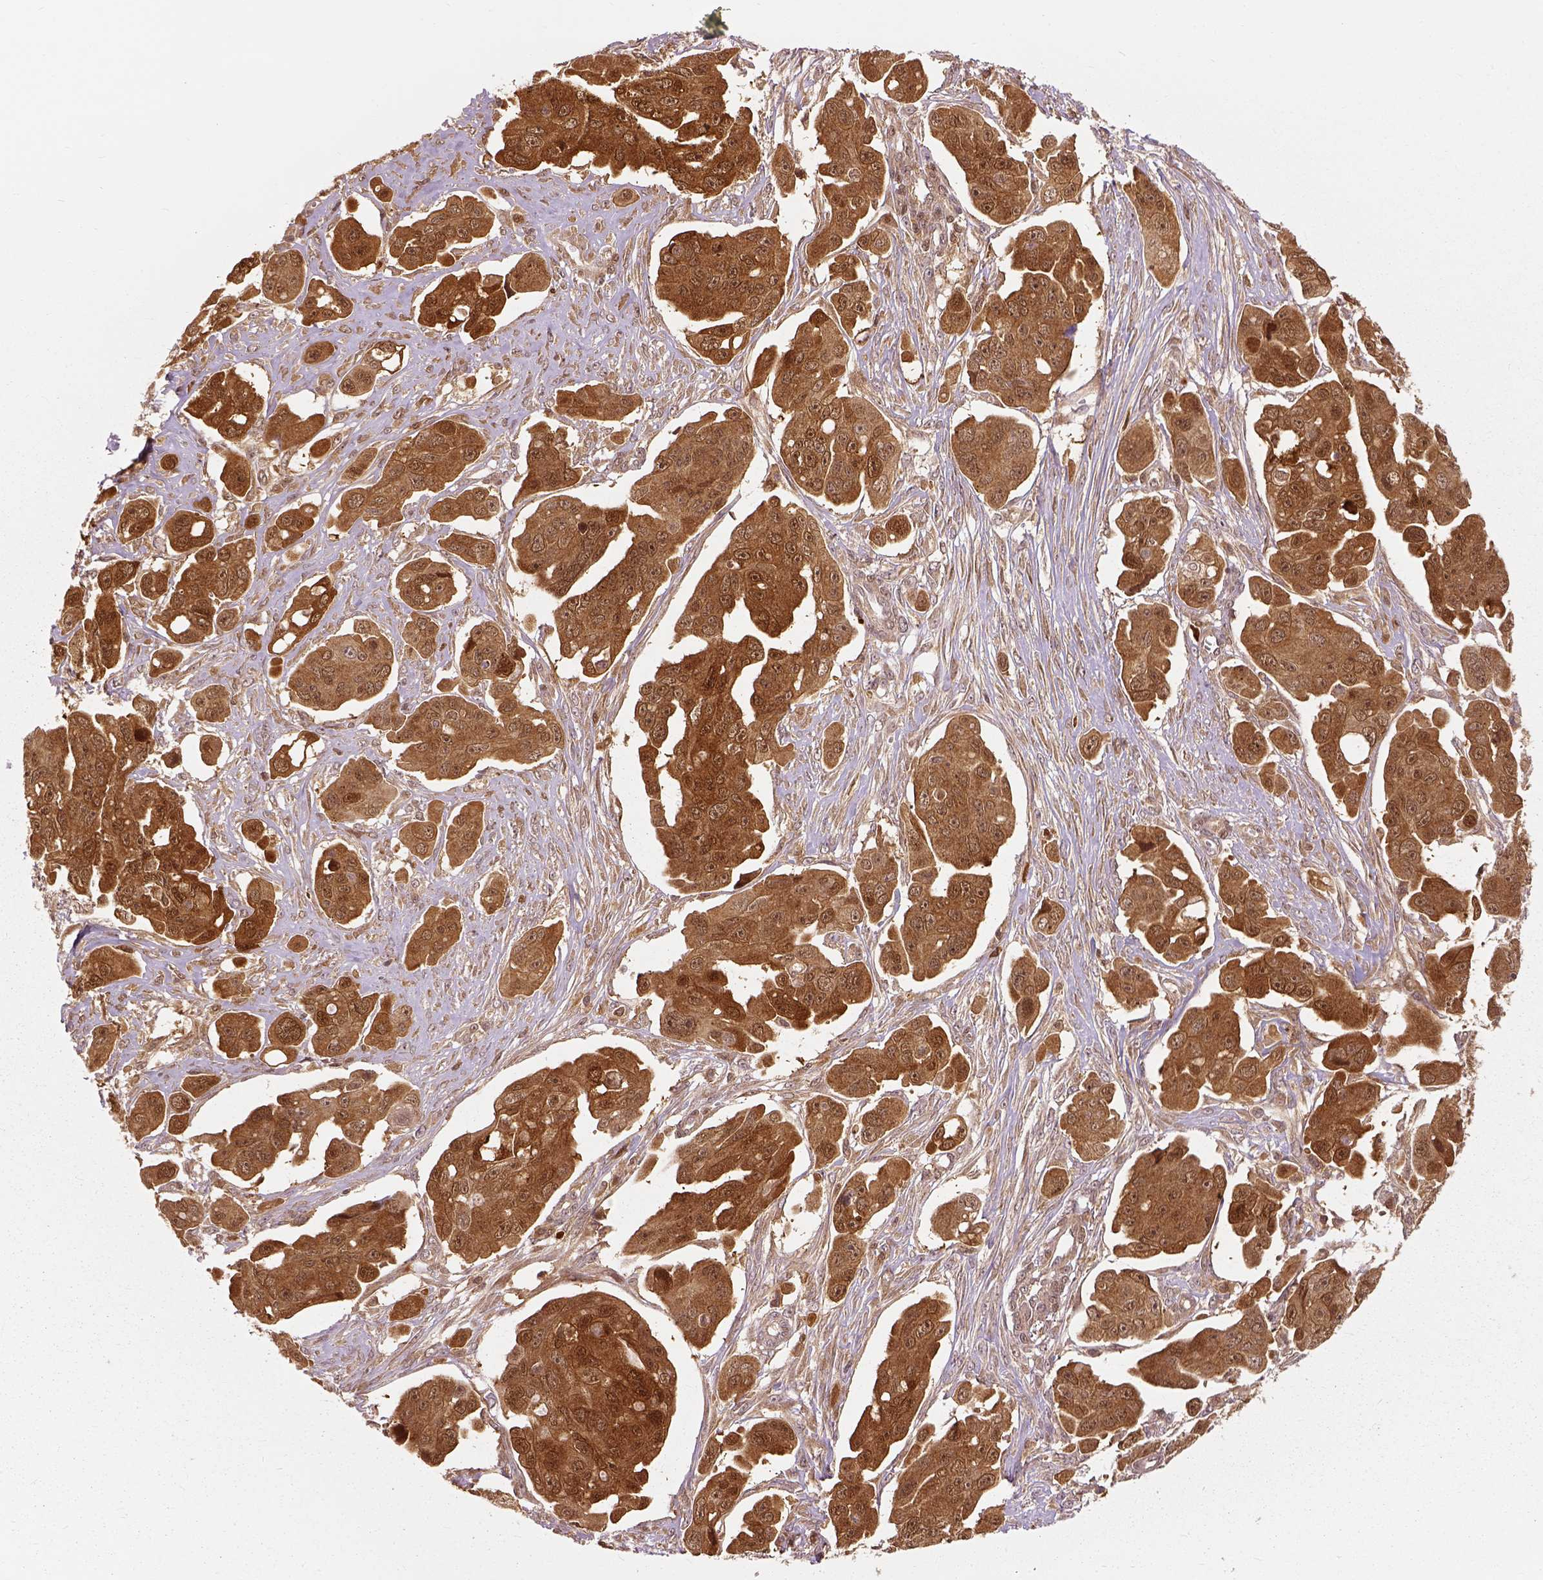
{"staining": {"intensity": "strong", "quantity": ">75%", "location": "cytoplasmic/membranous"}, "tissue": "ovarian cancer", "cell_type": "Tumor cells", "image_type": "cancer", "snomed": [{"axis": "morphology", "description": "Carcinoma, endometroid"}, {"axis": "topography", "description": "Ovary"}], "caption": "Immunohistochemistry (DAB) staining of ovarian cancer (endometroid carcinoma) shows strong cytoplasmic/membranous protein expression in approximately >75% of tumor cells.", "gene": "GPI", "patient": {"sex": "female", "age": 70}}